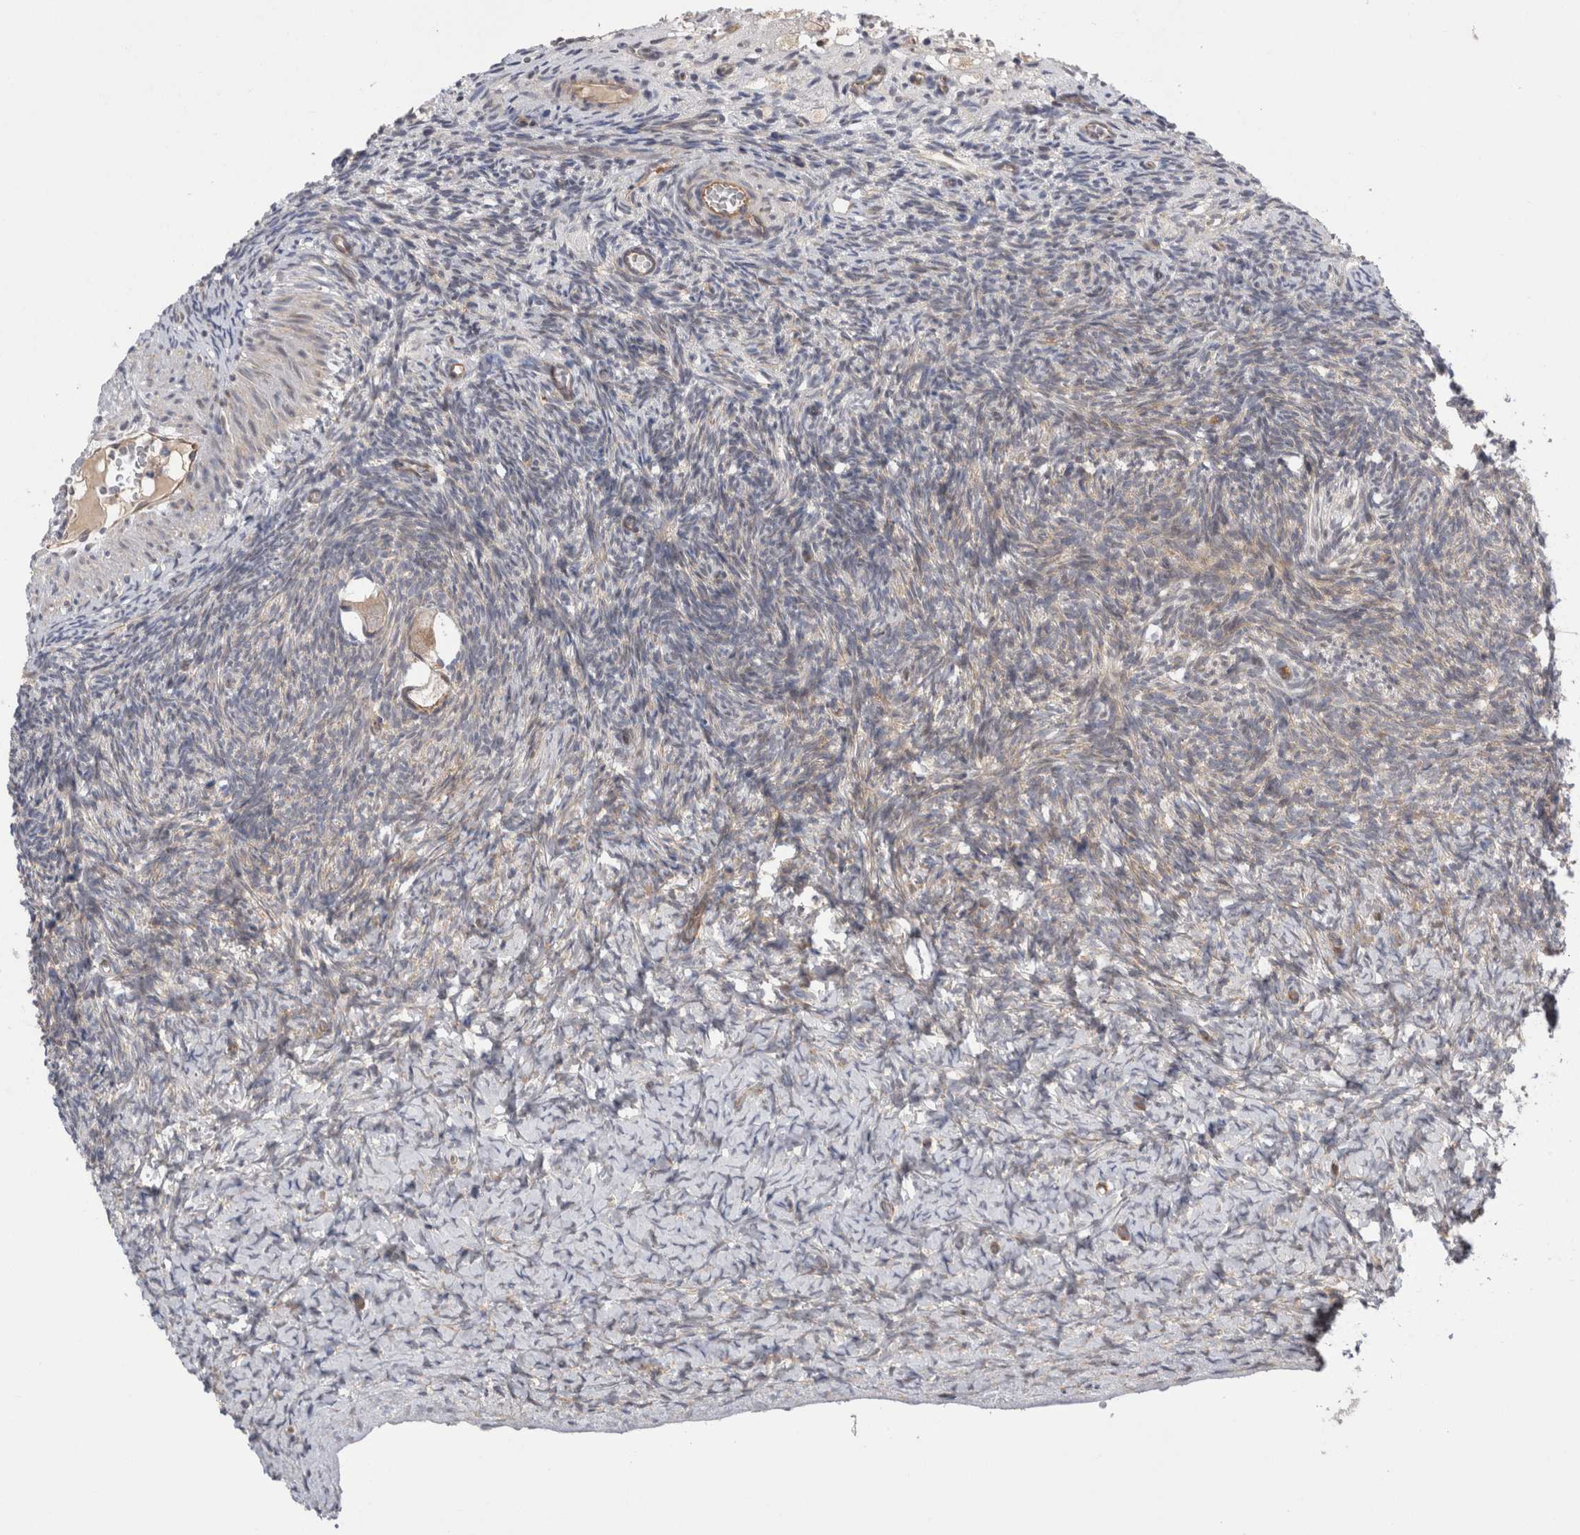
{"staining": {"intensity": "moderate", "quantity": ">75%", "location": "cytoplasmic/membranous"}, "tissue": "ovary", "cell_type": "Follicle cells", "image_type": "normal", "snomed": [{"axis": "morphology", "description": "Normal tissue, NOS"}, {"axis": "topography", "description": "Ovary"}], "caption": "IHC photomicrograph of benign human ovary stained for a protein (brown), which reveals medium levels of moderate cytoplasmic/membranous staining in approximately >75% of follicle cells.", "gene": "TAFA5", "patient": {"sex": "female", "age": 34}}